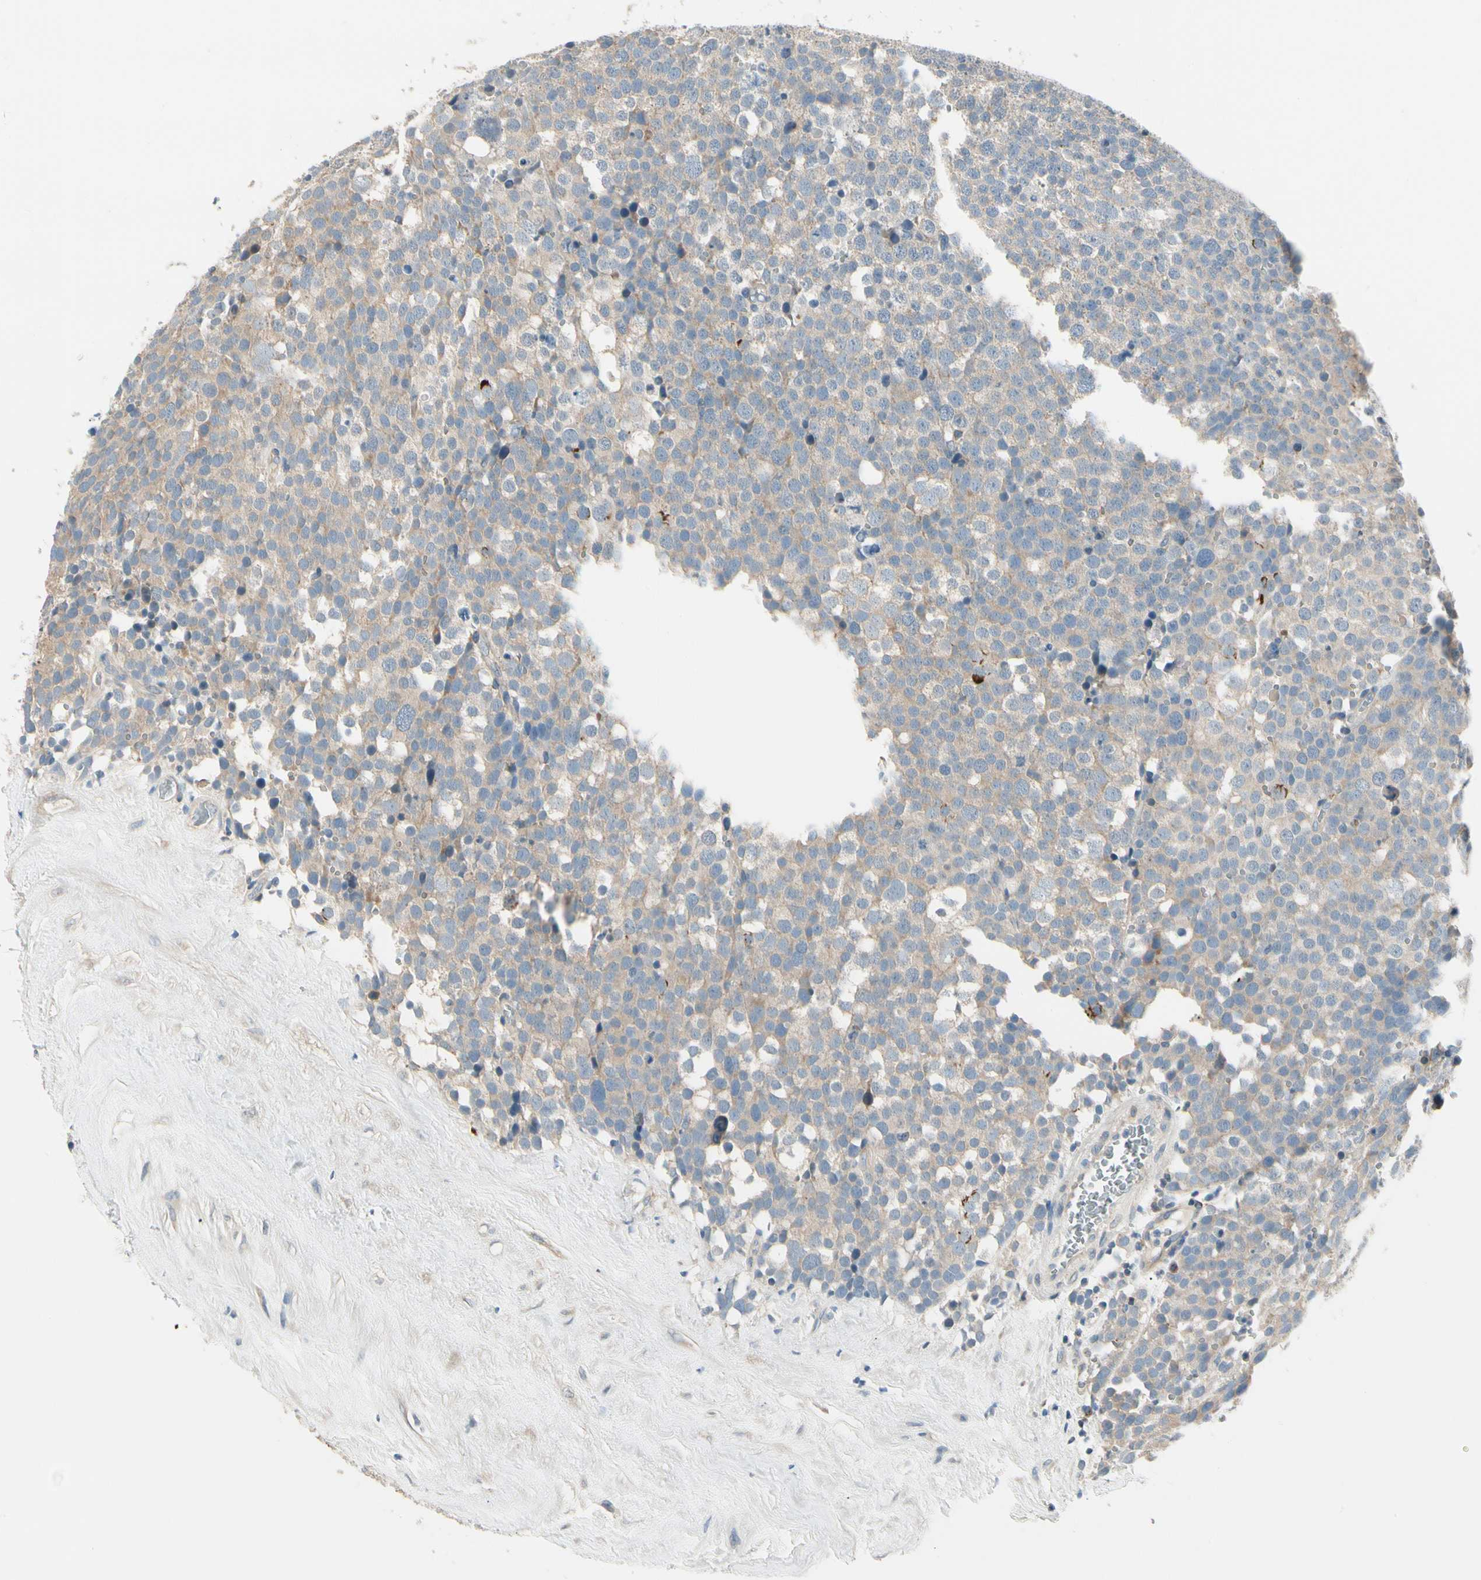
{"staining": {"intensity": "weak", "quantity": ">75%", "location": "cytoplasmic/membranous"}, "tissue": "testis cancer", "cell_type": "Tumor cells", "image_type": "cancer", "snomed": [{"axis": "morphology", "description": "Seminoma, NOS"}, {"axis": "topography", "description": "Testis"}], "caption": "Immunohistochemistry (IHC) (DAB) staining of human testis cancer (seminoma) shows weak cytoplasmic/membranous protein expression in approximately >75% of tumor cells.", "gene": "DUSP12", "patient": {"sex": "male", "age": 71}}